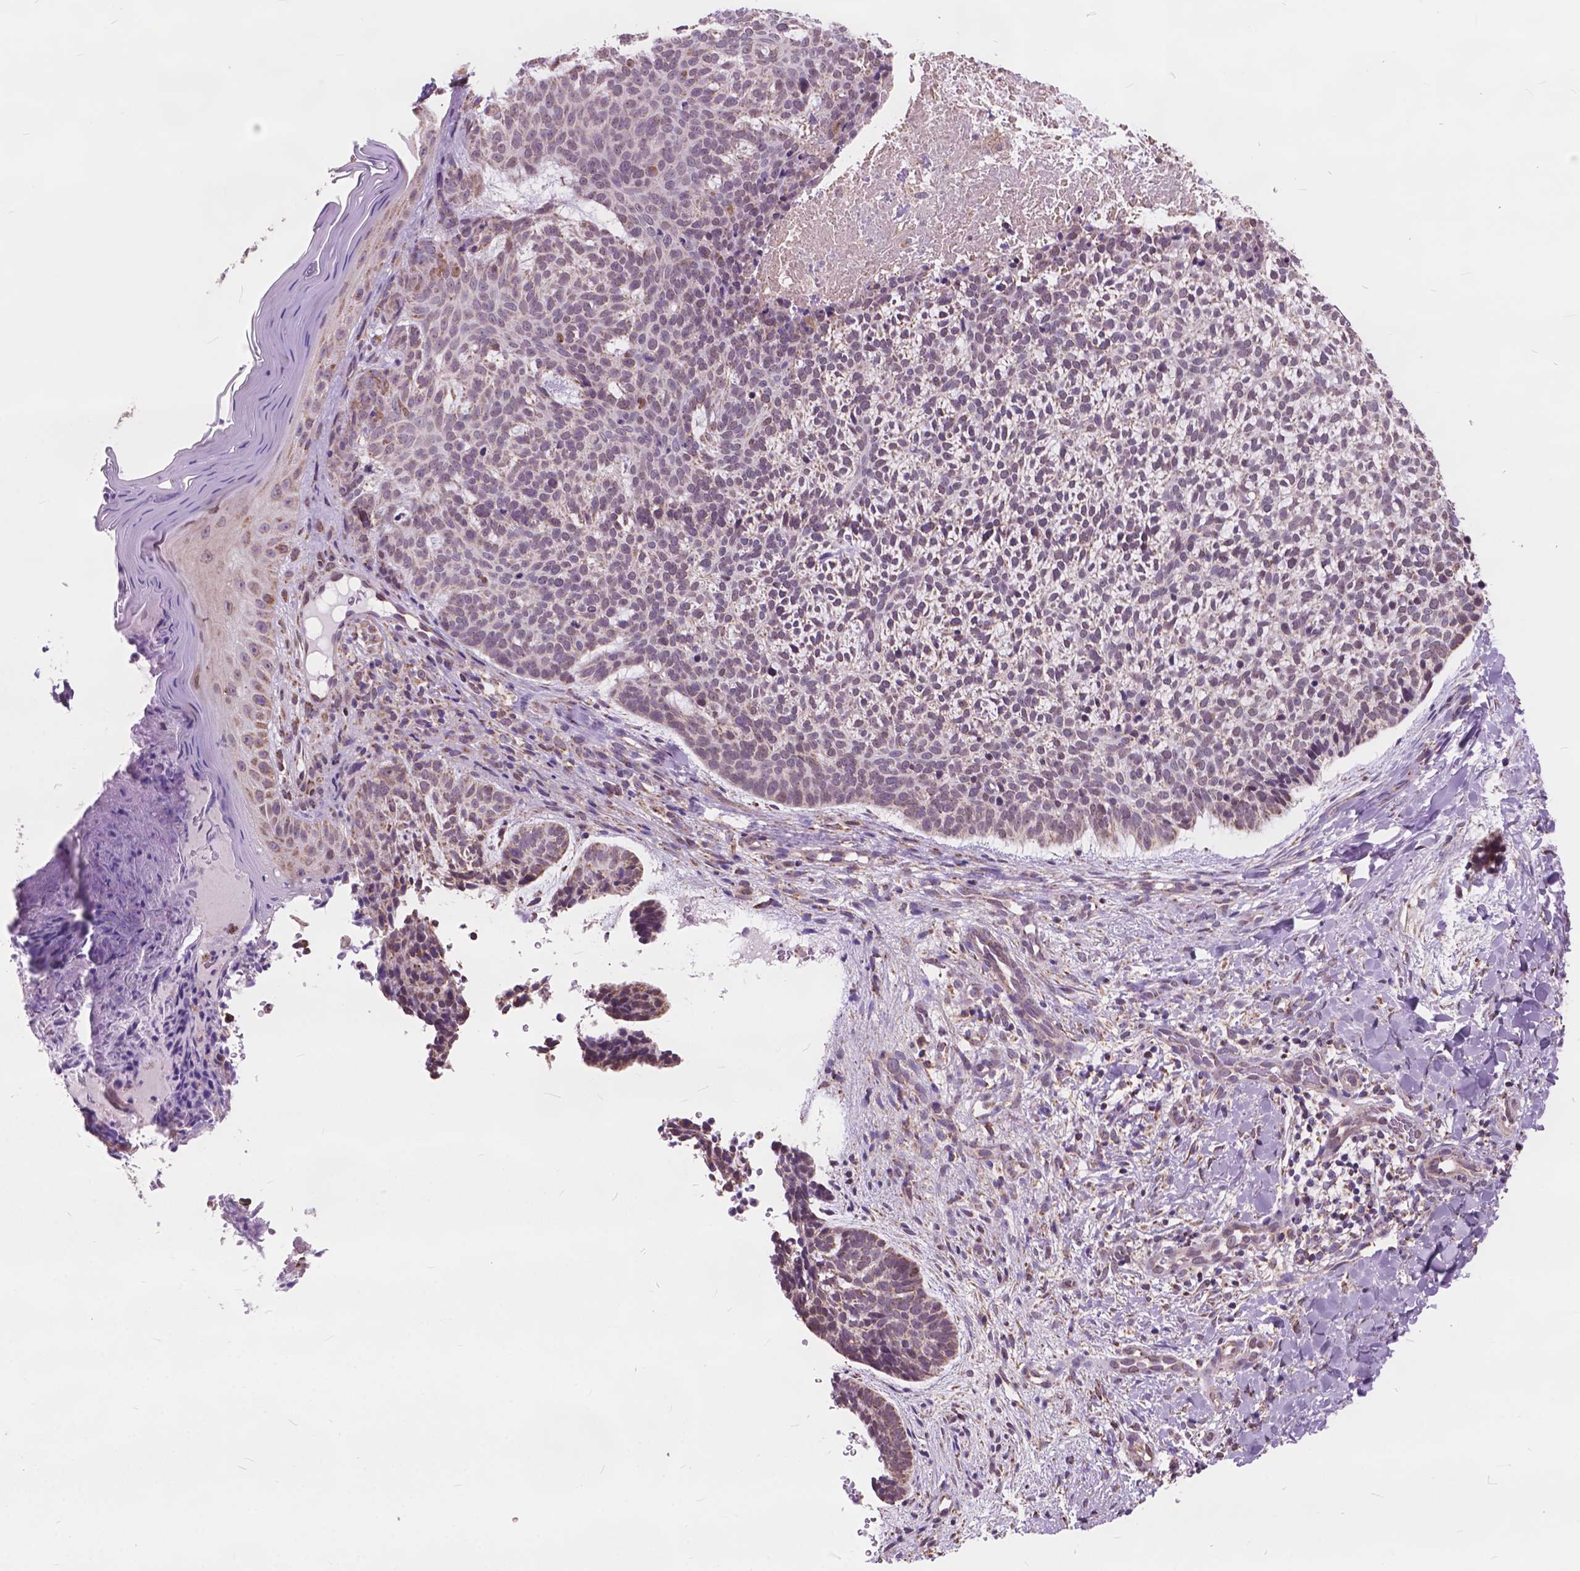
{"staining": {"intensity": "weak", "quantity": ">75%", "location": "cytoplasmic/membranous"}, "tissue": "skin cancer", "cell_type": "Tumor cells", "image_type": "cancer", "snomed": [{"axis": "morphology", "description": "Basal cell carcinoma"}, {"axis": "topography", "description": "Skin"}], "caption": "Basal cell carcinoma (skin) stained with DAB (3,3'-diaminobenzidine) immunohistochemistry exhibits low levels of weak cytoplasmic/membranous staining in about >75% of tumor cells. Using DAB (brown) and hematoxylin (blue) stains, captured at high magnification using brightfield microscopy.", "gene": "SCOC", "patient": {"sex": "male", "age": 64}}